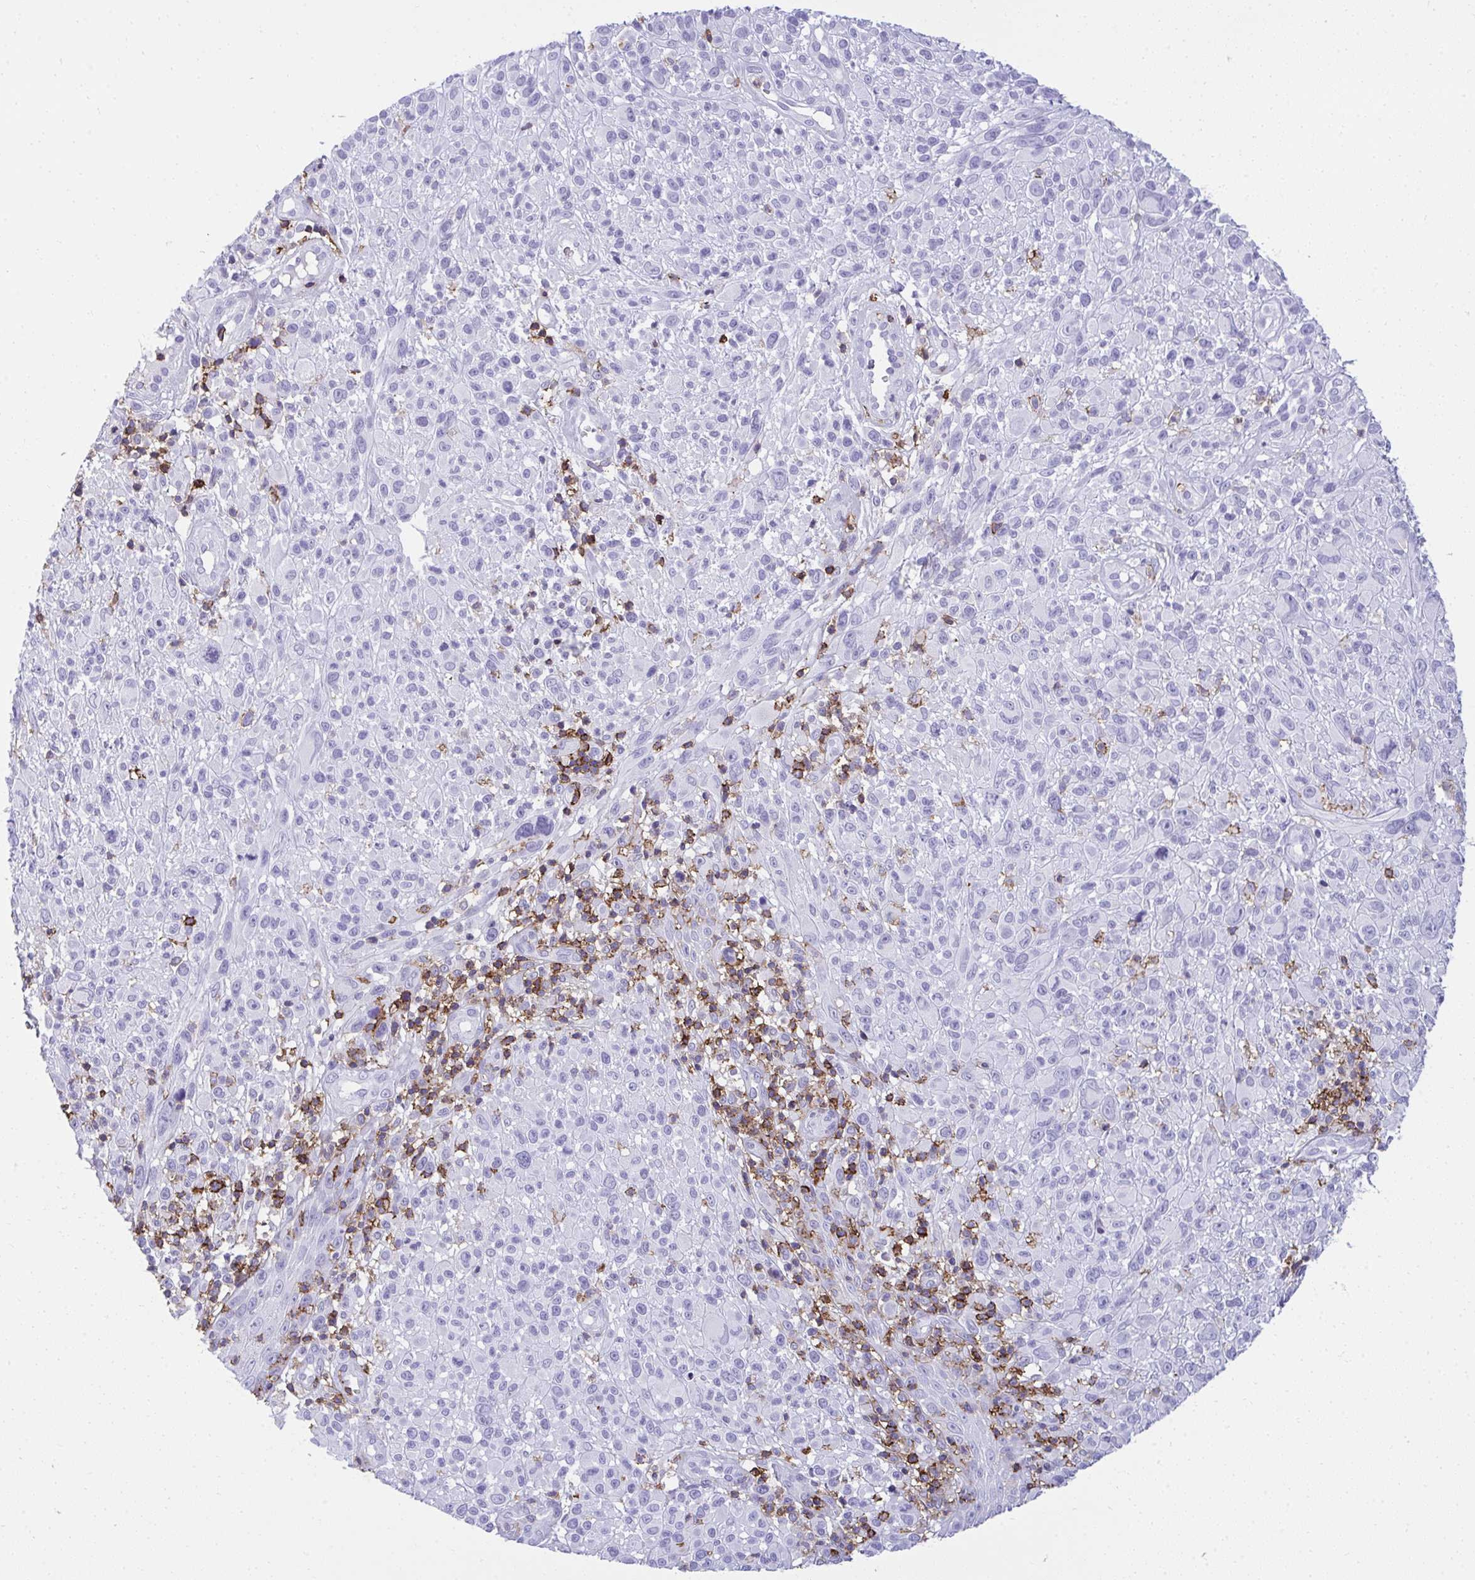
{"staining": {"intensity": "negative", "quantity": "none", "location": "none"}, "tissue": "melanoma", "cell_type": "Tumor cells", "image_type": "cancer", "snomed": [{"axis": "morphology", "description": "Malignant melanoma, NOS"}, {"axis": "topography", "description": "Skin"}], "caption": "Photomicrograph shows no significant protein staining in tumor cells of malignant melanoma.", "gene": "SPN", "patient": {"sex": "male", "age": 68}}